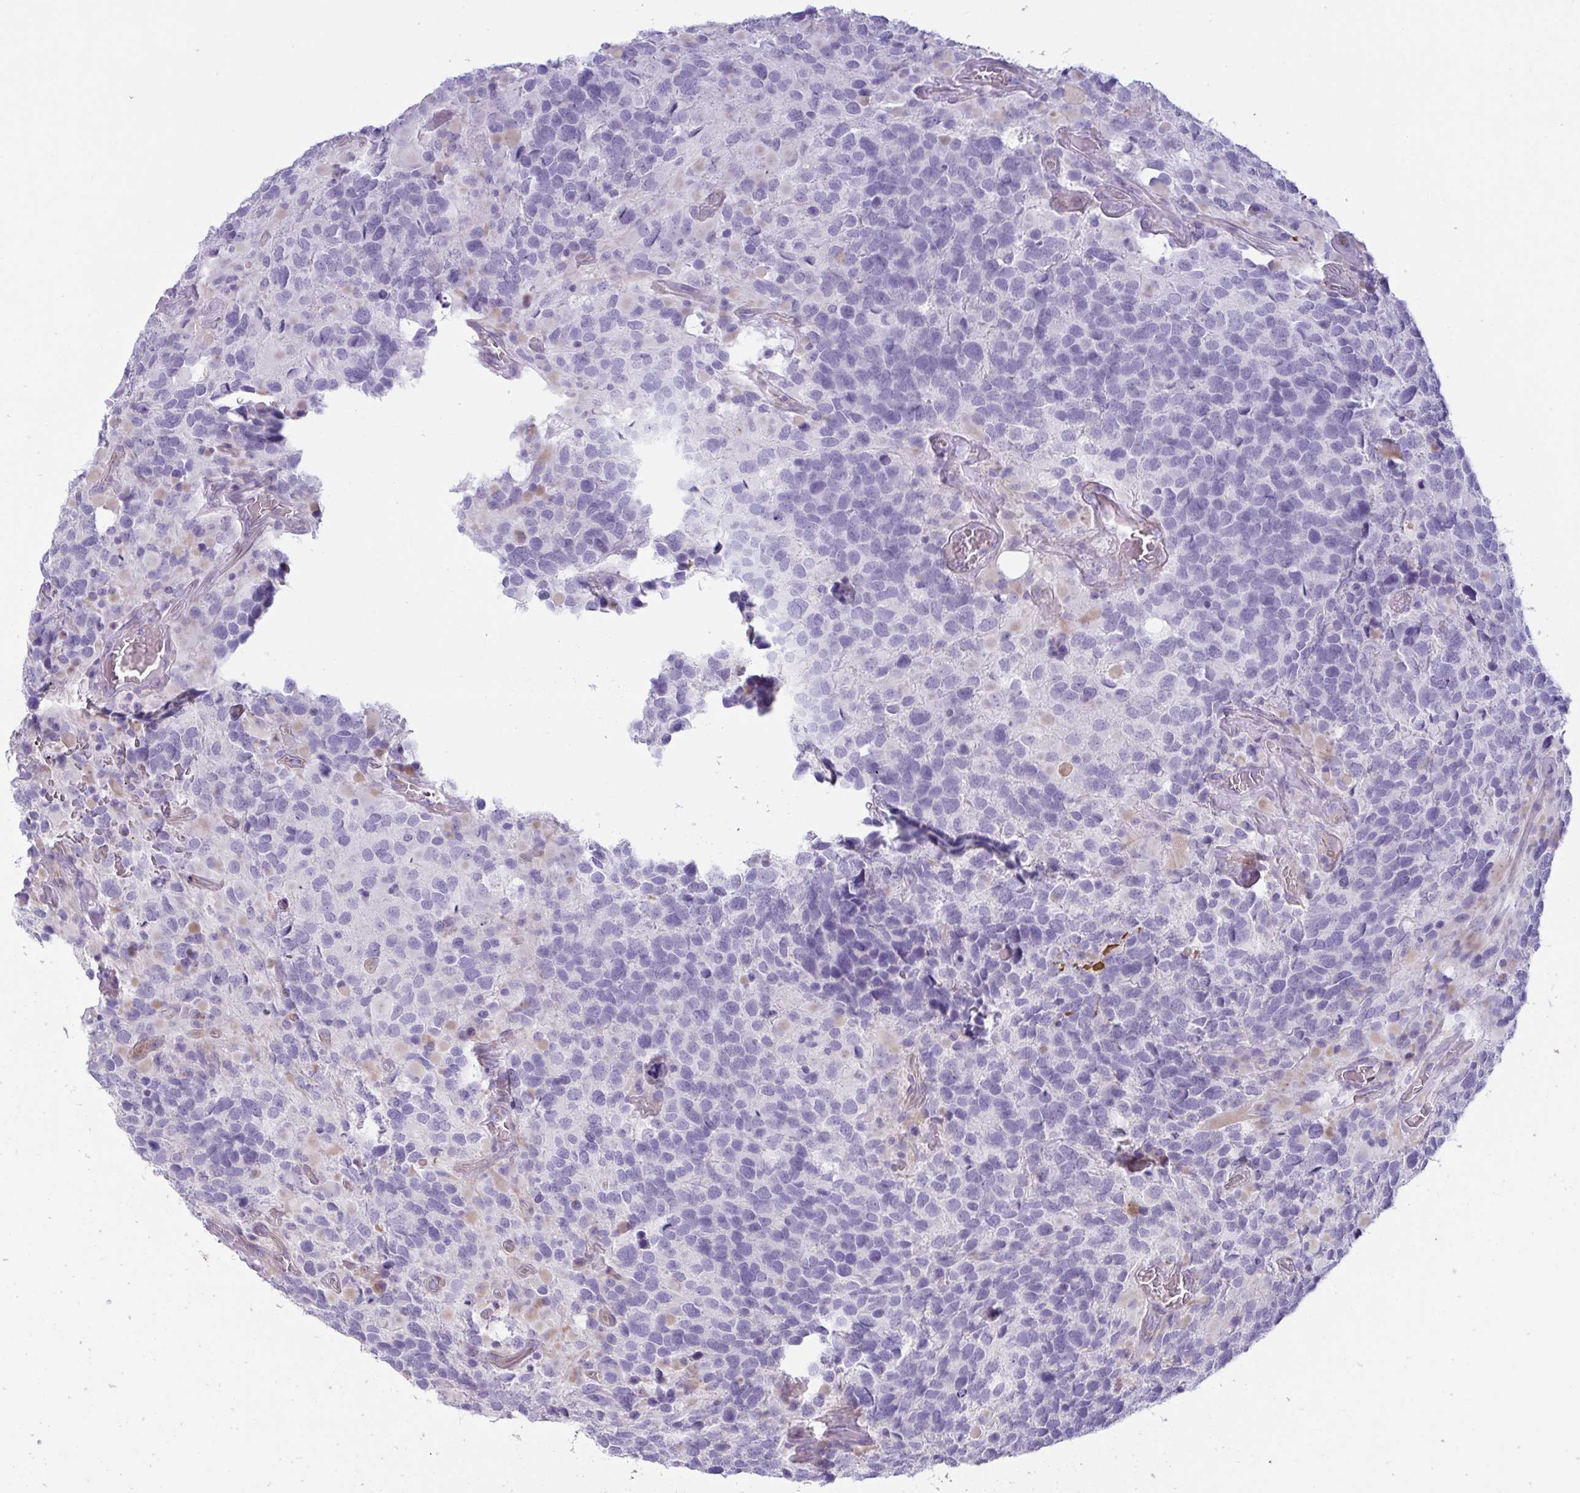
{"staining": {"intensity": "negative", "quantity": "none", "location": "none"}, "tissue": "glioma", "cell_type": "Tumor cells", "image_type": "cancer", "snomed": [{"axis": "morphology", "description": "Glioma, malignant, High grade"}, {"axis": "topography", "description": "Brain"}], "caption": "A micrograph of human malignant high-grade glioma is negative for staining in tumor cells.", "gene": "OR5P3", "patient": {"sex": "female", "age": 40}}